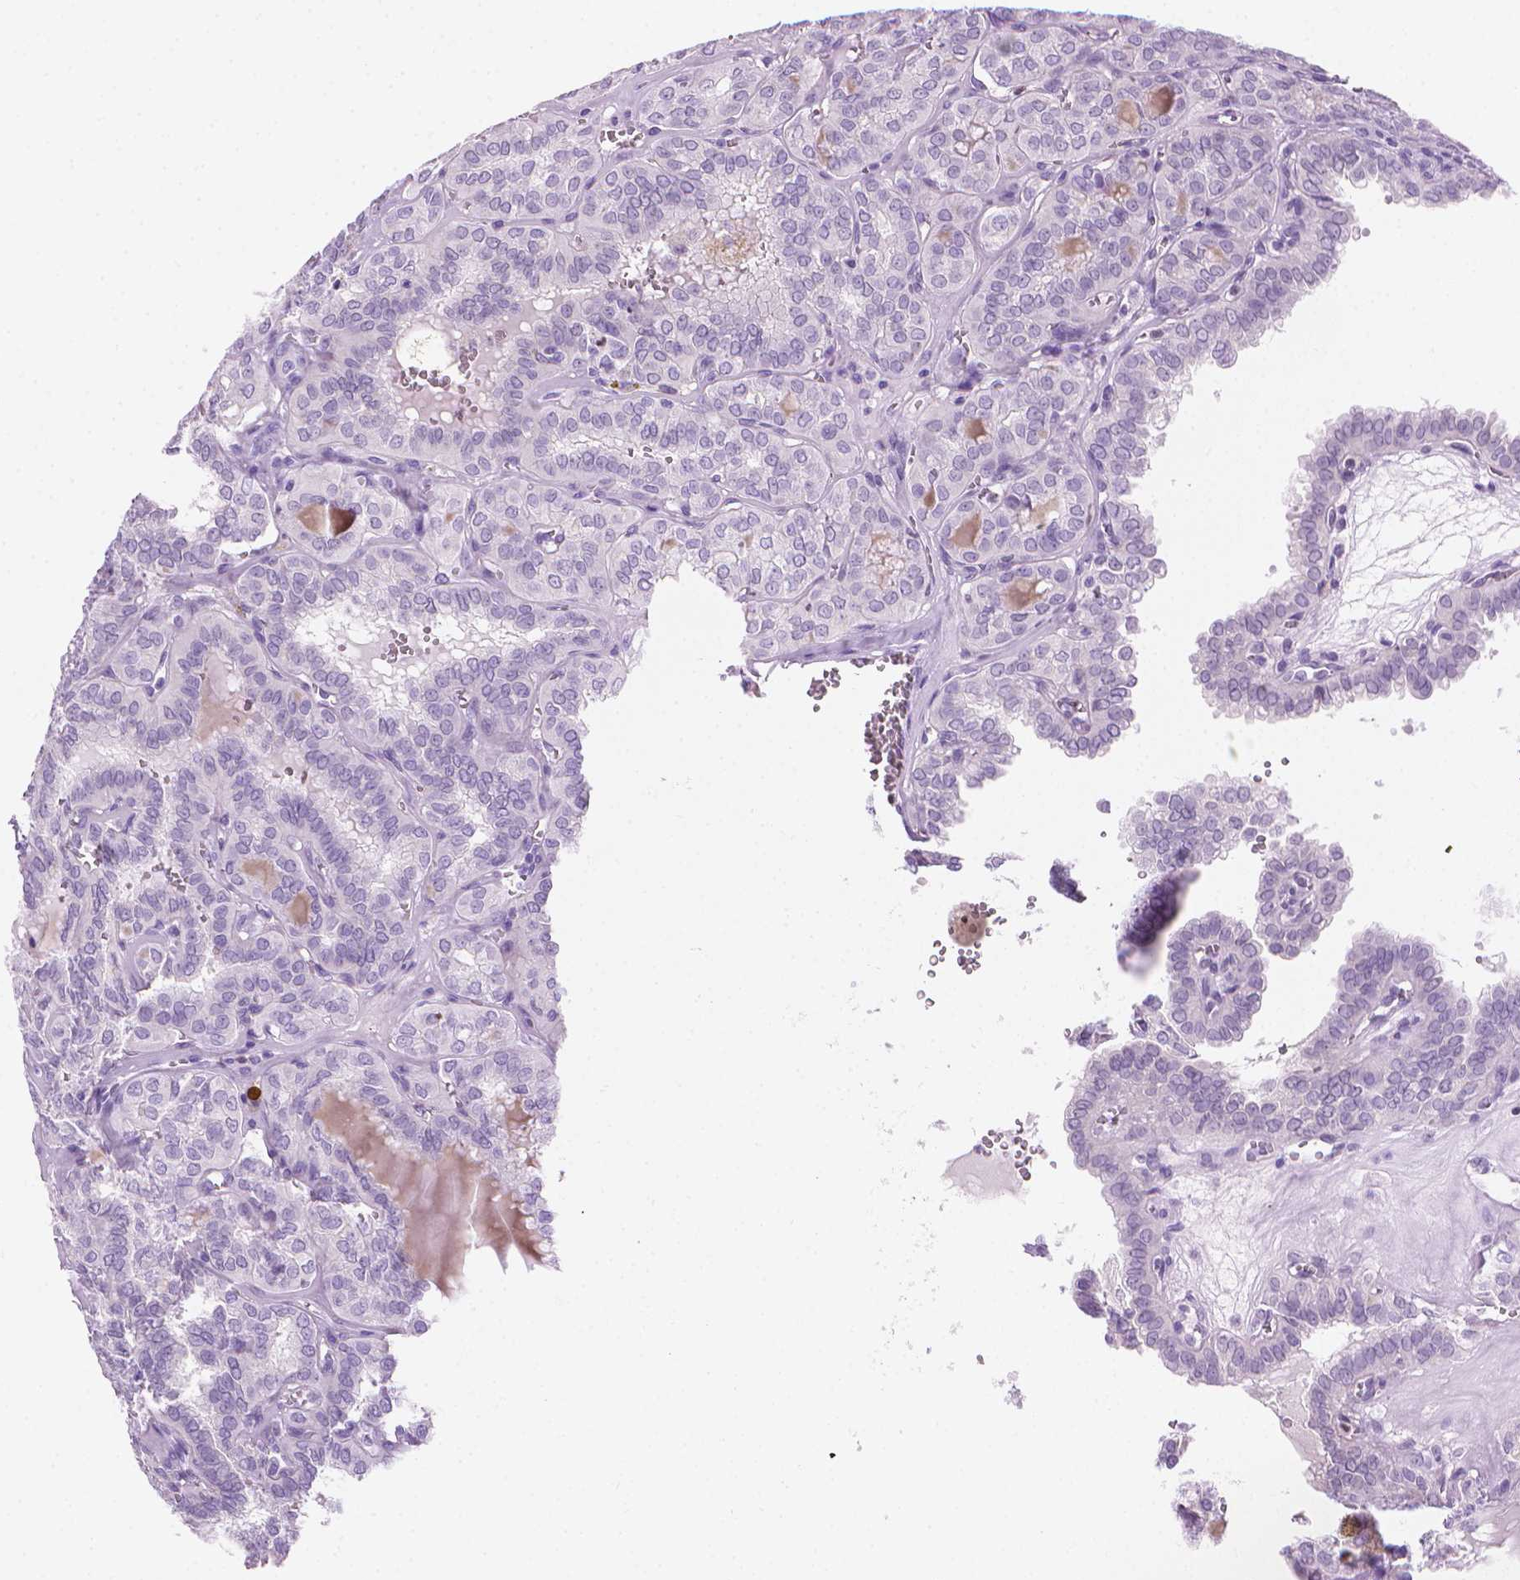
{"staining": {"intensity": "negative", "quantity": "none", "location": "none"}, "tissue": "thyroid cancer", "cell_type": "Tumor cells", "image_type": "cancer", "snomed": [{"axis": "morphology", "description": "Papillary adenocarcinoma, NOS"}, {"axis": "topography", "description": "Thyroid gland"}], "caption": "A high-resolution micrograph shows immunohistochemistry (IHC) staining of thyroid cancer, which displays no significant expression in tumor cells.", "gene": "TTC29", "patient": {"sex": "female", "age": 41}}